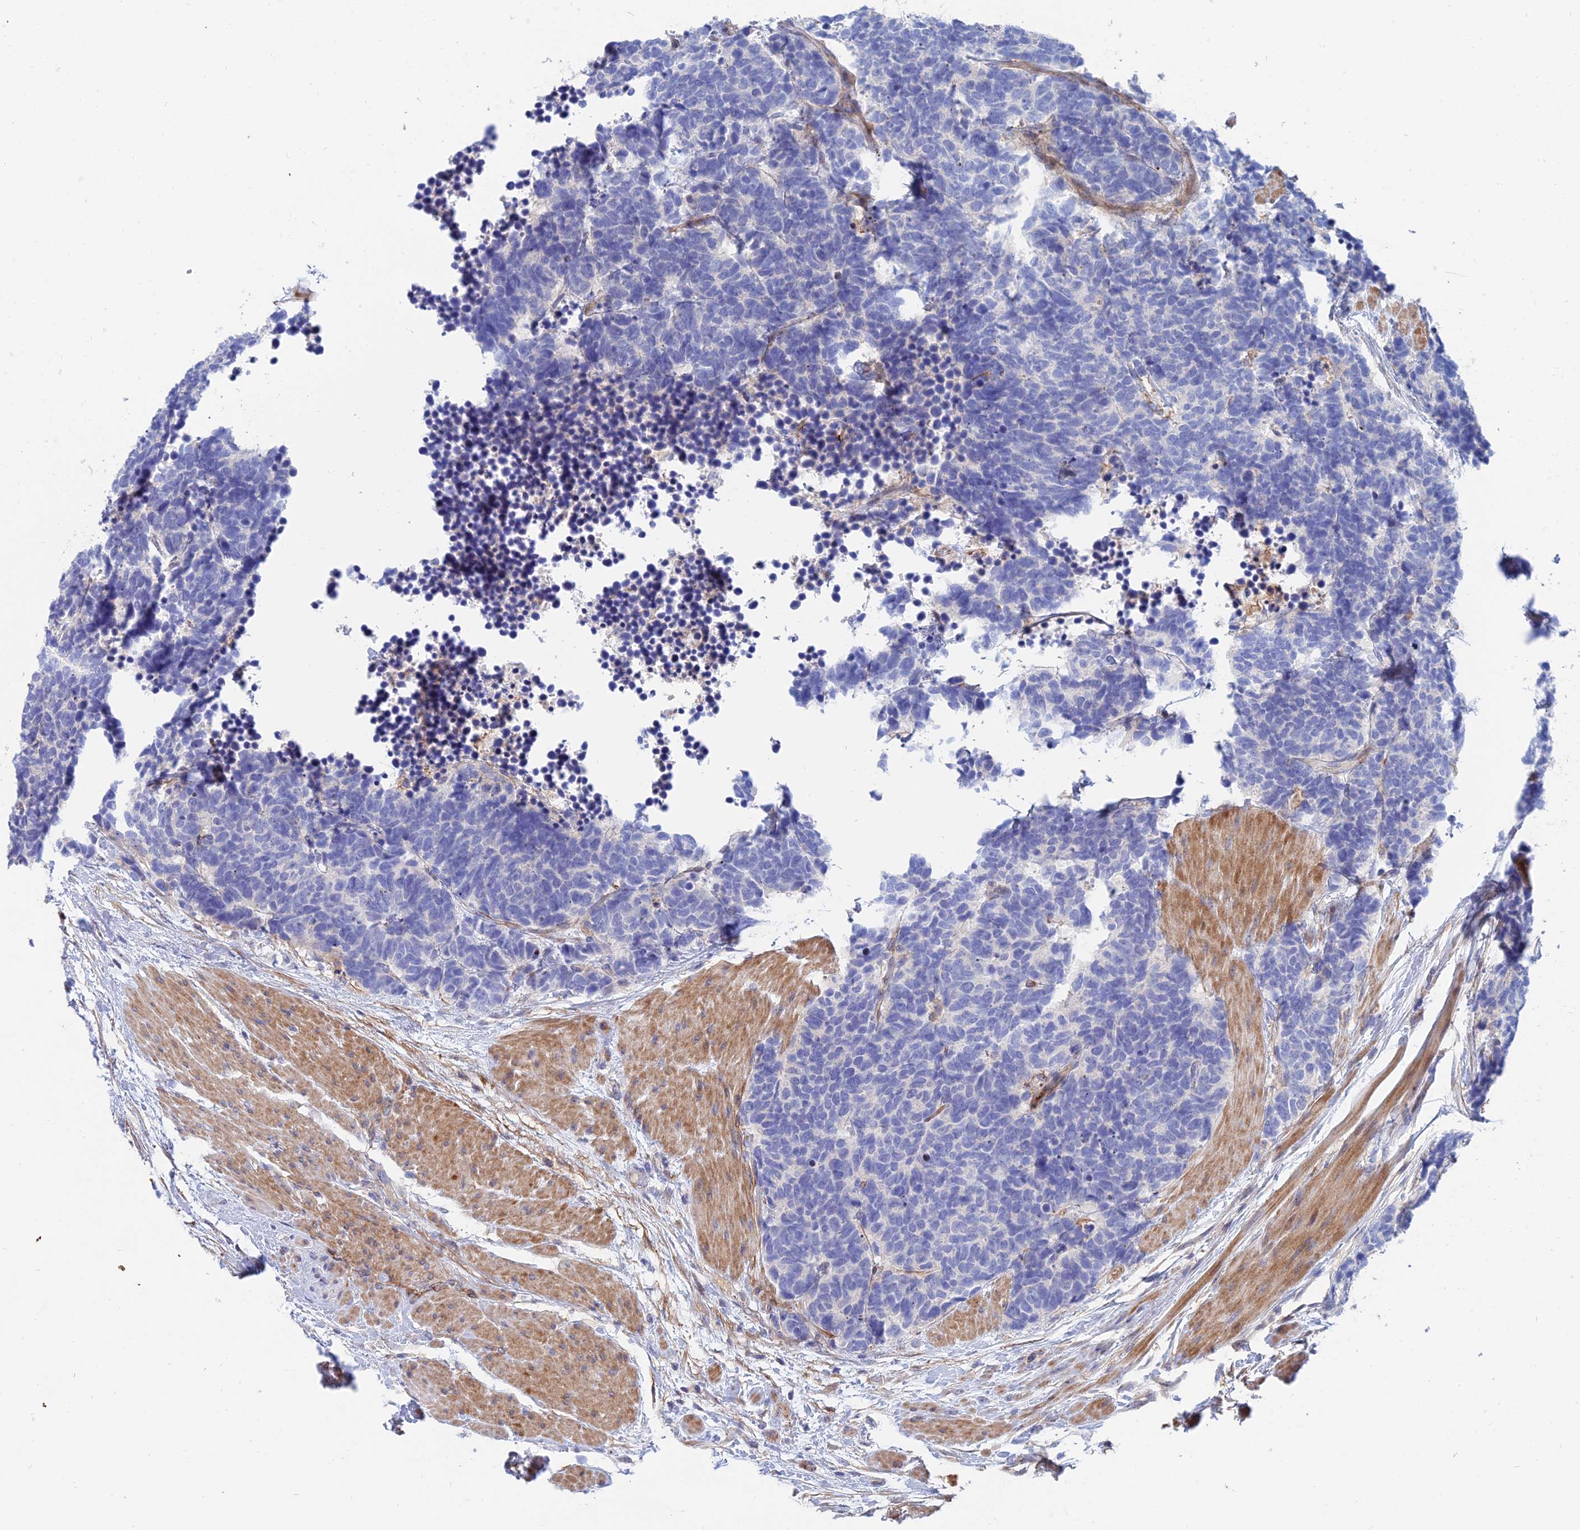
{"staining": {"intensity": "negative", "quantity": "none", "location": "none"}, "tissue": "carcinoid", "cell_type": "Tumor cells", "image_type": "cancer", "snomed": [{"axis": "morphology", "description": "Carcinoma, NOS"}, {"axis": "morphology", "description": "Carcinoid, malignant, NOS"}, {"axis": "topography", "description": "Urinary bladder"}], "caption": "An IHC histopathology image of carcinoid (malignant) is shown. There is no staining in tumor cells of carcinoid (malignant).", "gene": "TRIM43B", "patient": {"sex": "male", "age": 57}}